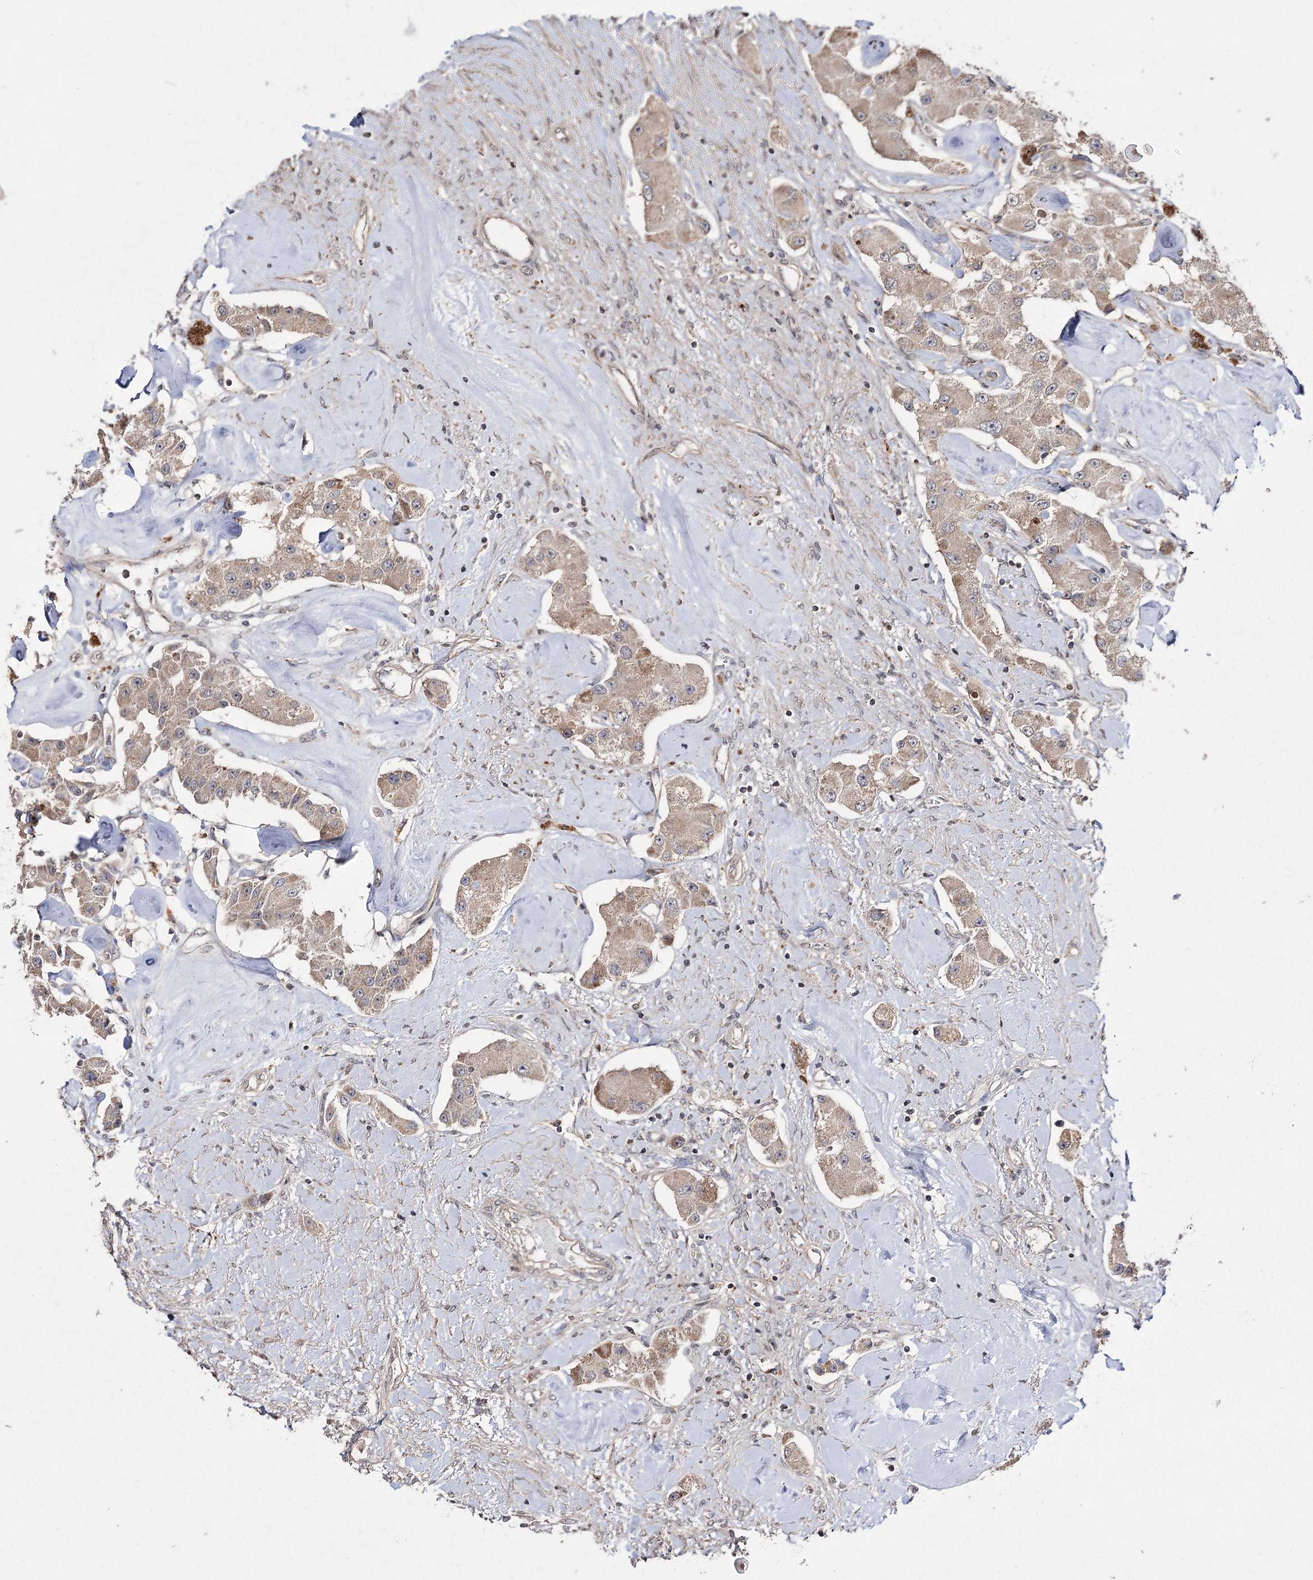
{"staining": {"intensity": "weak", "quantity": ">75%", "location": "cytoplasmic/membranous"}, "tissue": "carcinoid", "cell_type": "Tumor cells", "image_type": "cancer", "snomed": [{"axis": "morphology", "description": "Carcinoid, malignant, NOS"}, {"axis": "topography", "description": "Pancreas"}], "caption": "Immunohistochemical staining of human carcinoid exhibits low levels of weak cytoplasmic/membranous protein staining in approximately >75% of tumor cells.", "gene": "FANCL", "patient": {"sex": "male", "age": 41}}